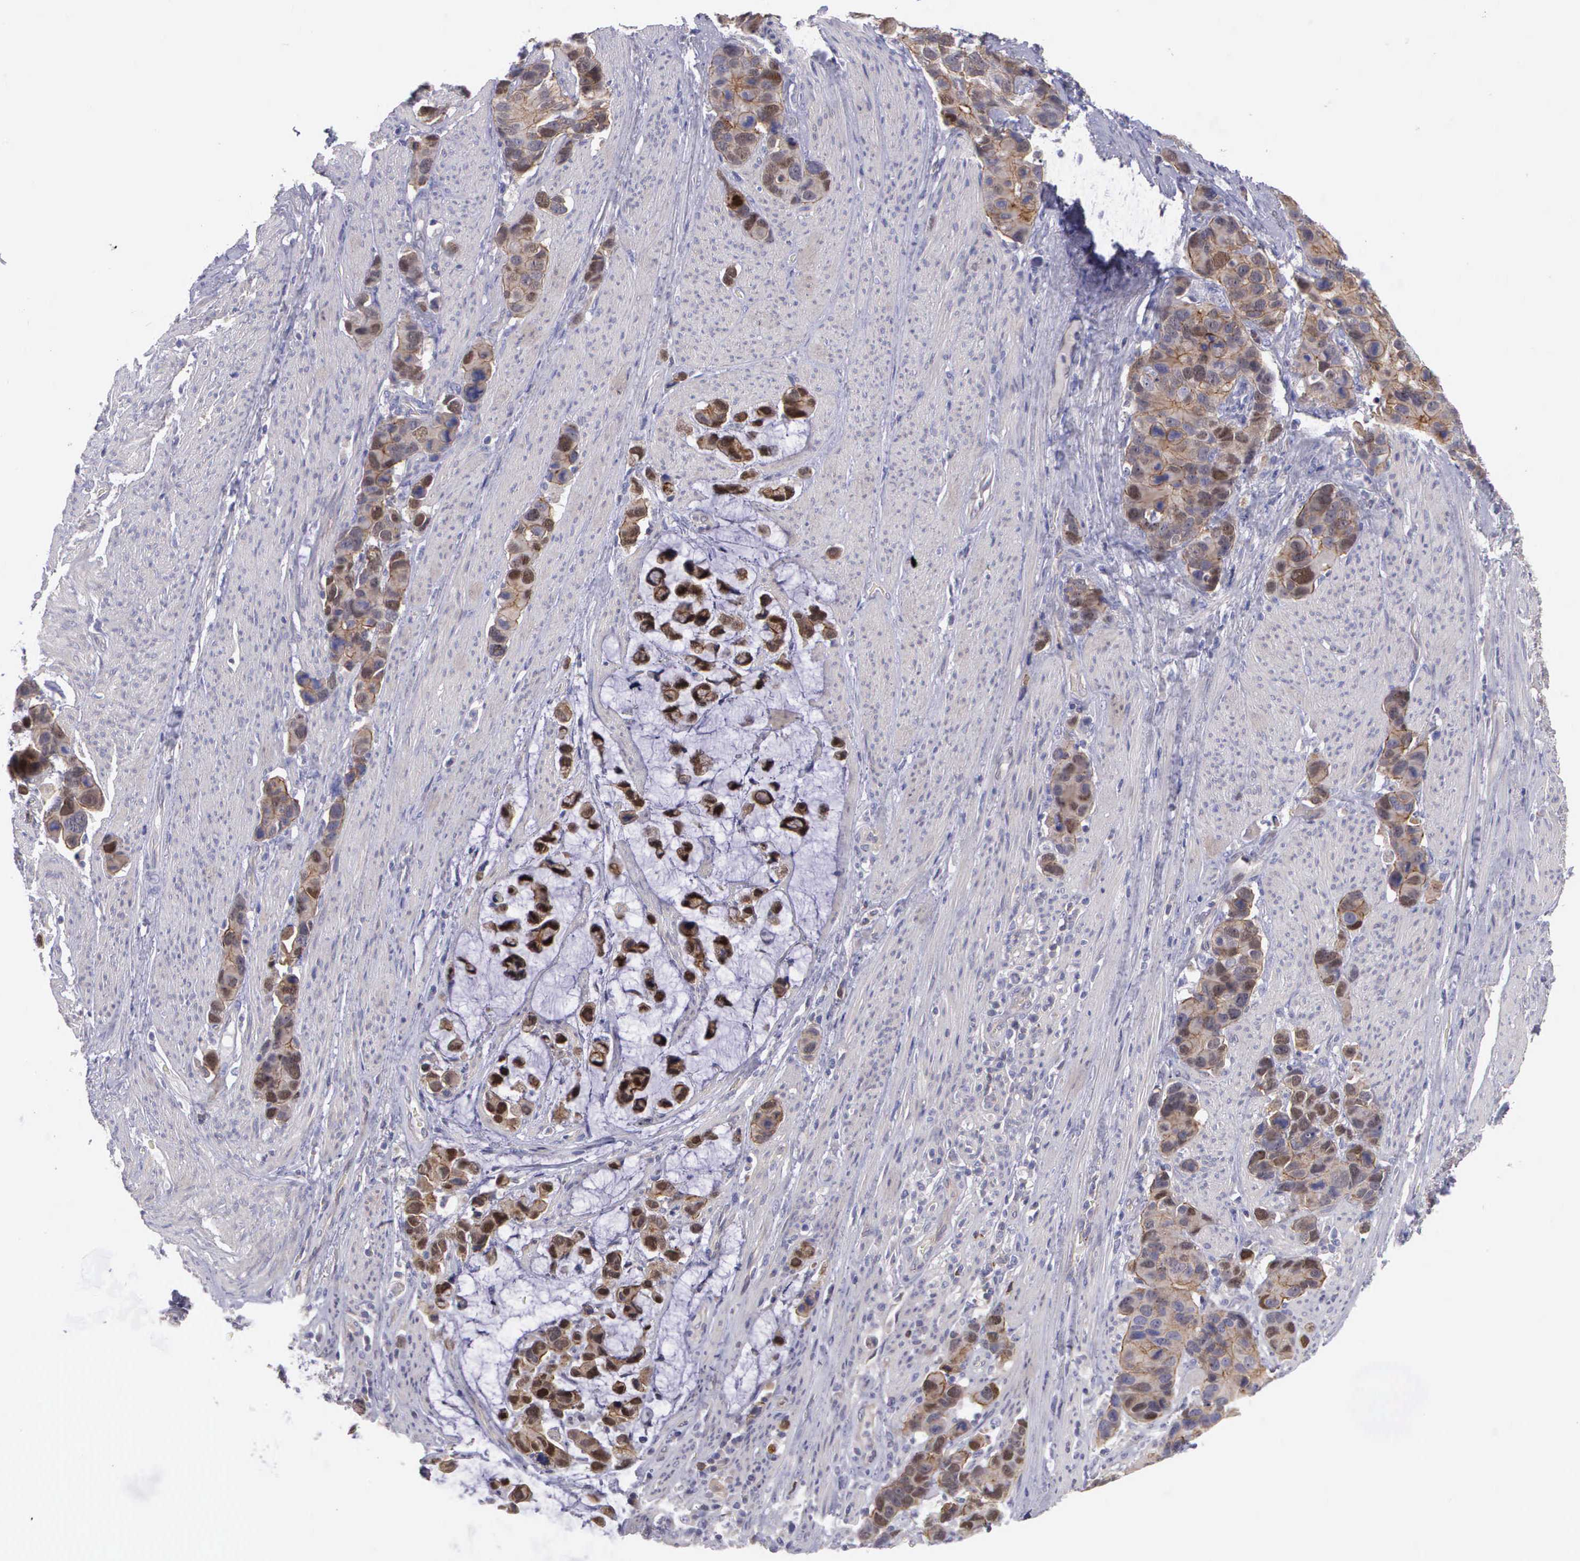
{"staining": {"intensity": "moderate", "quantity": ">75%", "location": "cytoplasmic/membranous"}, "tissue": "stomach cancer", "cell_type": "Tumor cells", "image_type": "cancer", "snomed": [{"axis": "morphology", "description": "Adenocarcinoma, NOS"}, {"axis": "topography", "description": "Stomach, upper"}], "caption": "Tumor cells exhibit medium levels of moderate cytoplasmic/membranous expression in about >75% of cells in human stomach cancer (adenocarcinoma). (IHC, brightfield microscopy, high magnification).", "gene": "MICAL3", "patient": {"sex": "male", "age": 71}}